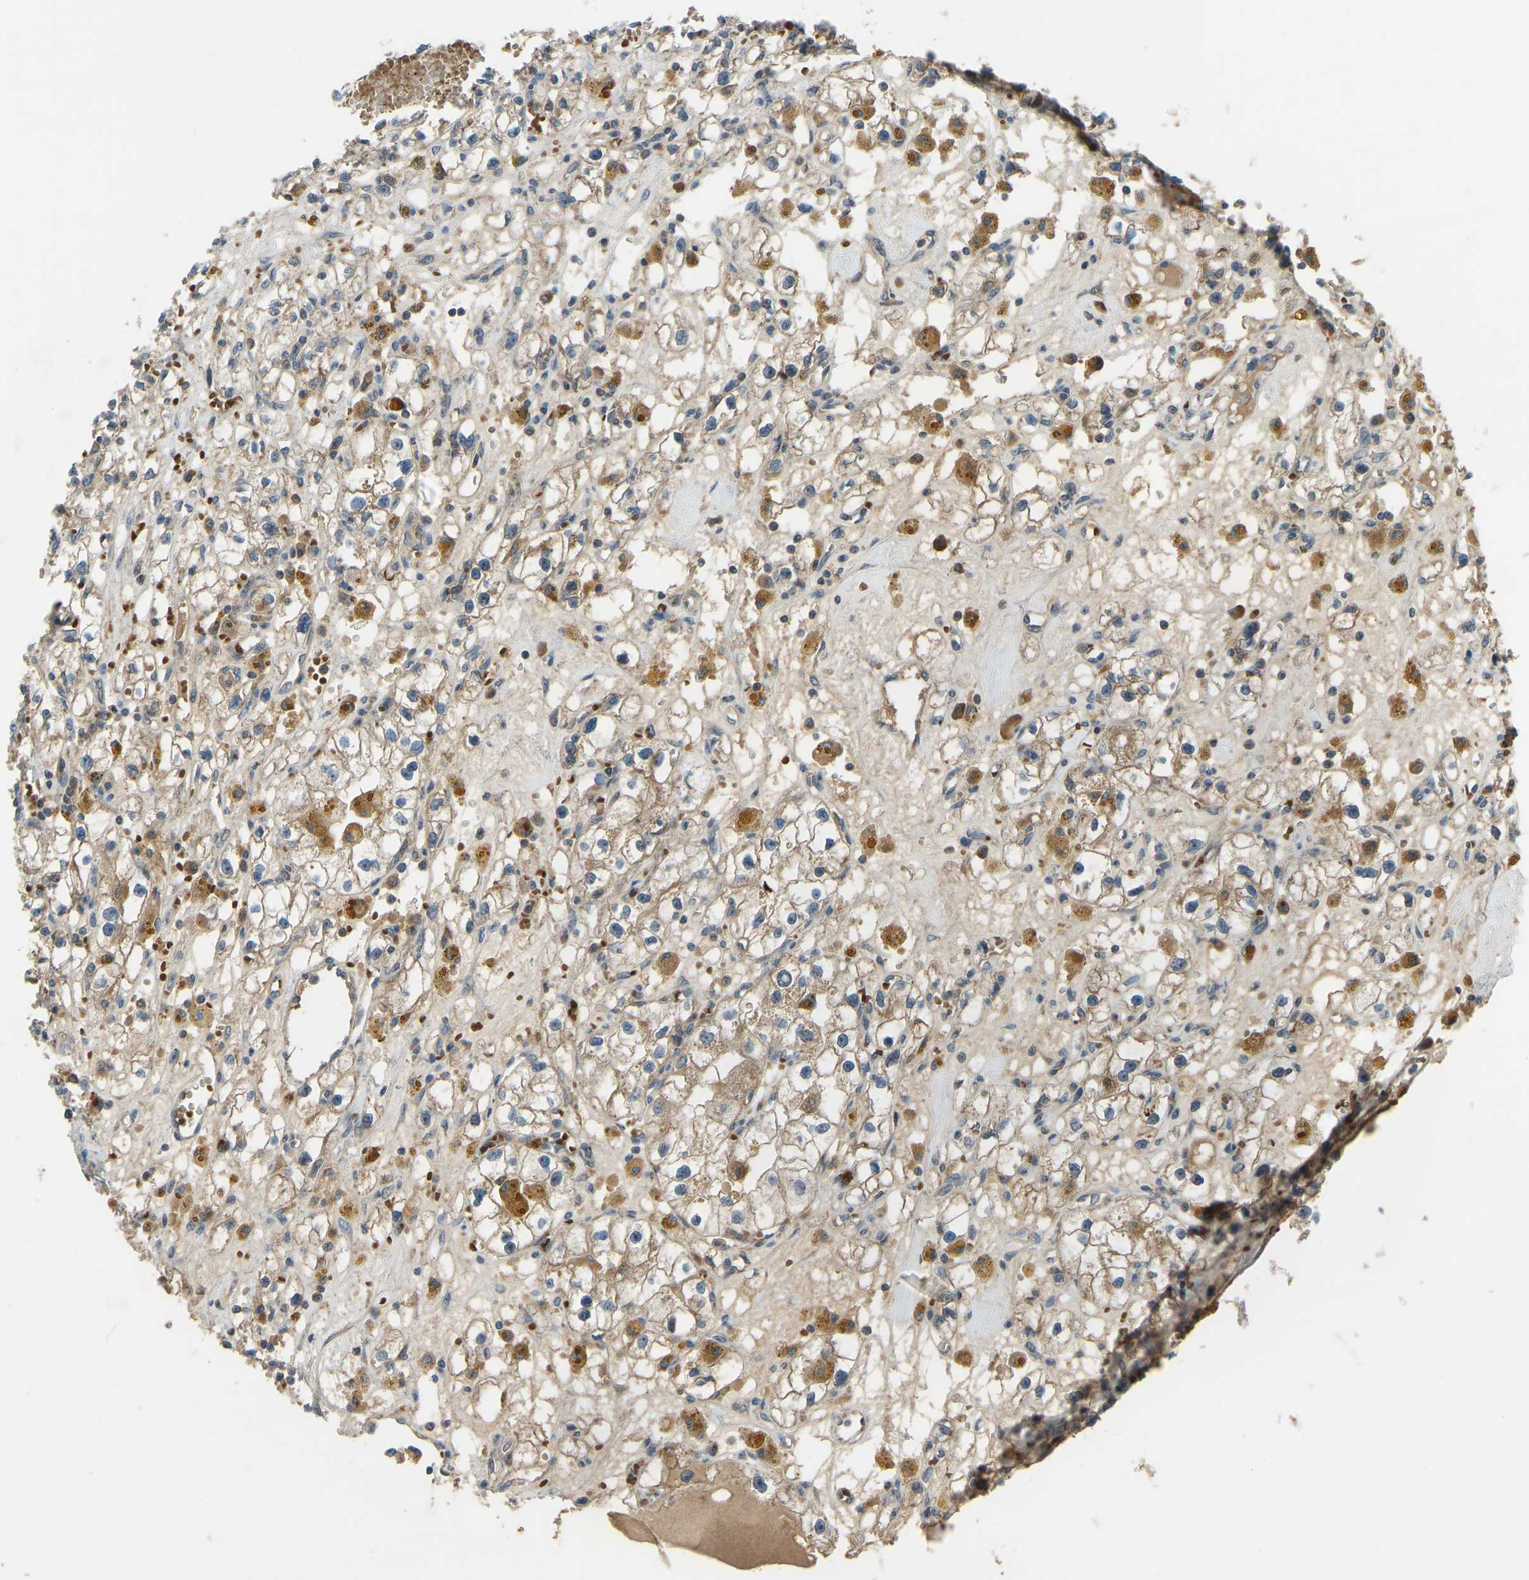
{"staining": {"intensity": "moderate", "quantity": ">75%", "location": "cytoplasmic/membranous"}, "tissue": "renal cancer", "cell_type": "Tumor cells", "image_type": "cancer", "snomed": [{"axis": "morphology", "description": "Adenocarcinoma, NOS"}, {"axis": "topography", "description": "Kidney"}], "caption": "This is a histology image of IHC staining of renal cancer (adenocarcinoma), which shows moderate staining in the cytoplasmic/membranous of tumor cells.", "gene": "ZNF71", "patient": {"sex": "male", "age": 56}}